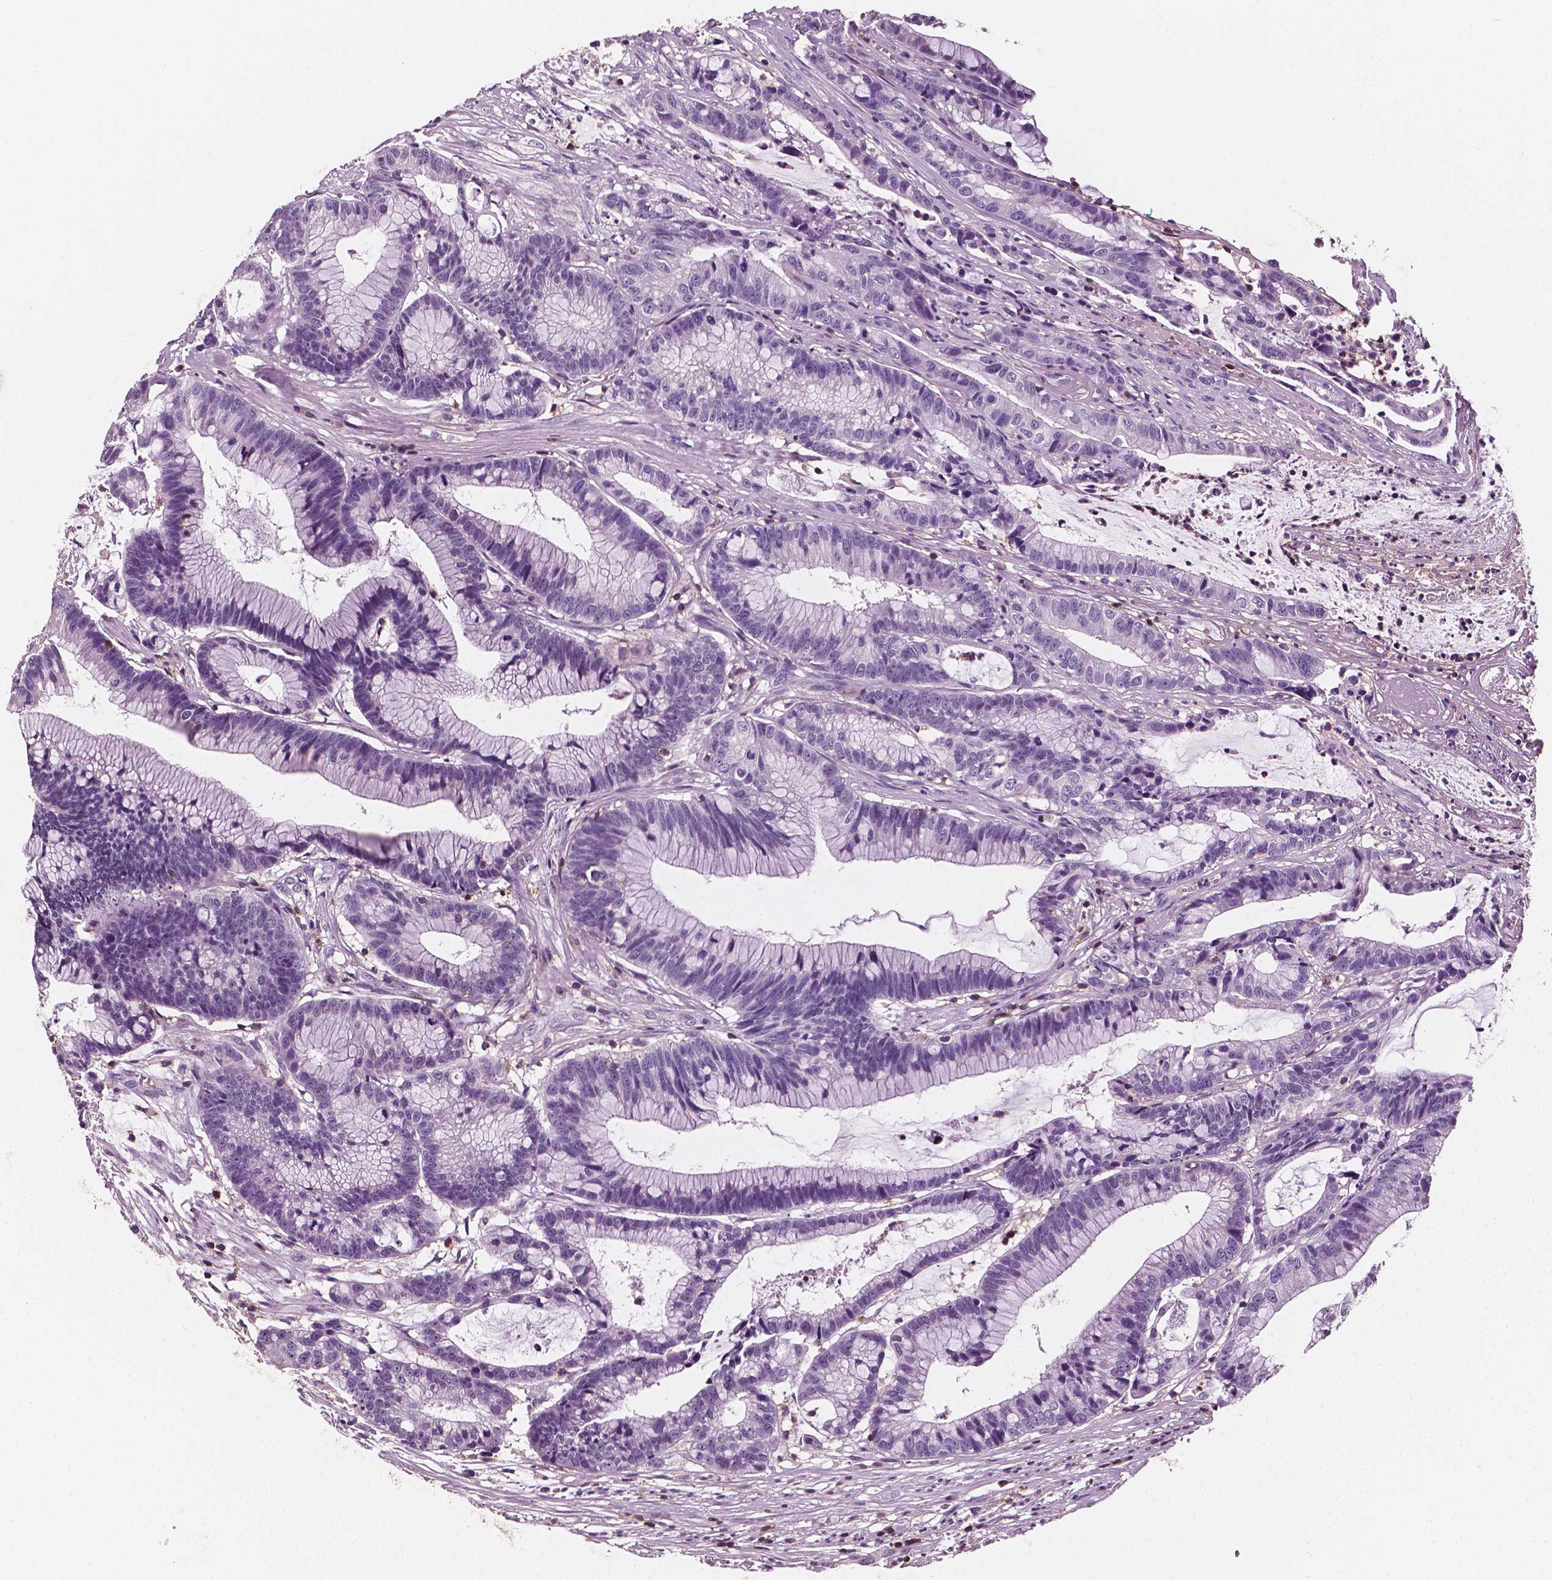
{"staining": {"intensity": "negative", "quantity": "none", "location": "none"}, "tissue": "colorectal cancer", "cell_type": "Tumor cells", "image_type": "cancer", "snomed": [{"axis": "morphology", "description": "Adenocarcinoma, NOS"}, {"axis": "topography", "description": "Colon"}], "caption": "Immunohistochemistry (IHC) of human colorectal cancer (adenocarcinoma) shows no staining in tumor cells.", "gene": "PTPRC", "patient": {"sex": "female", "age": 78}}